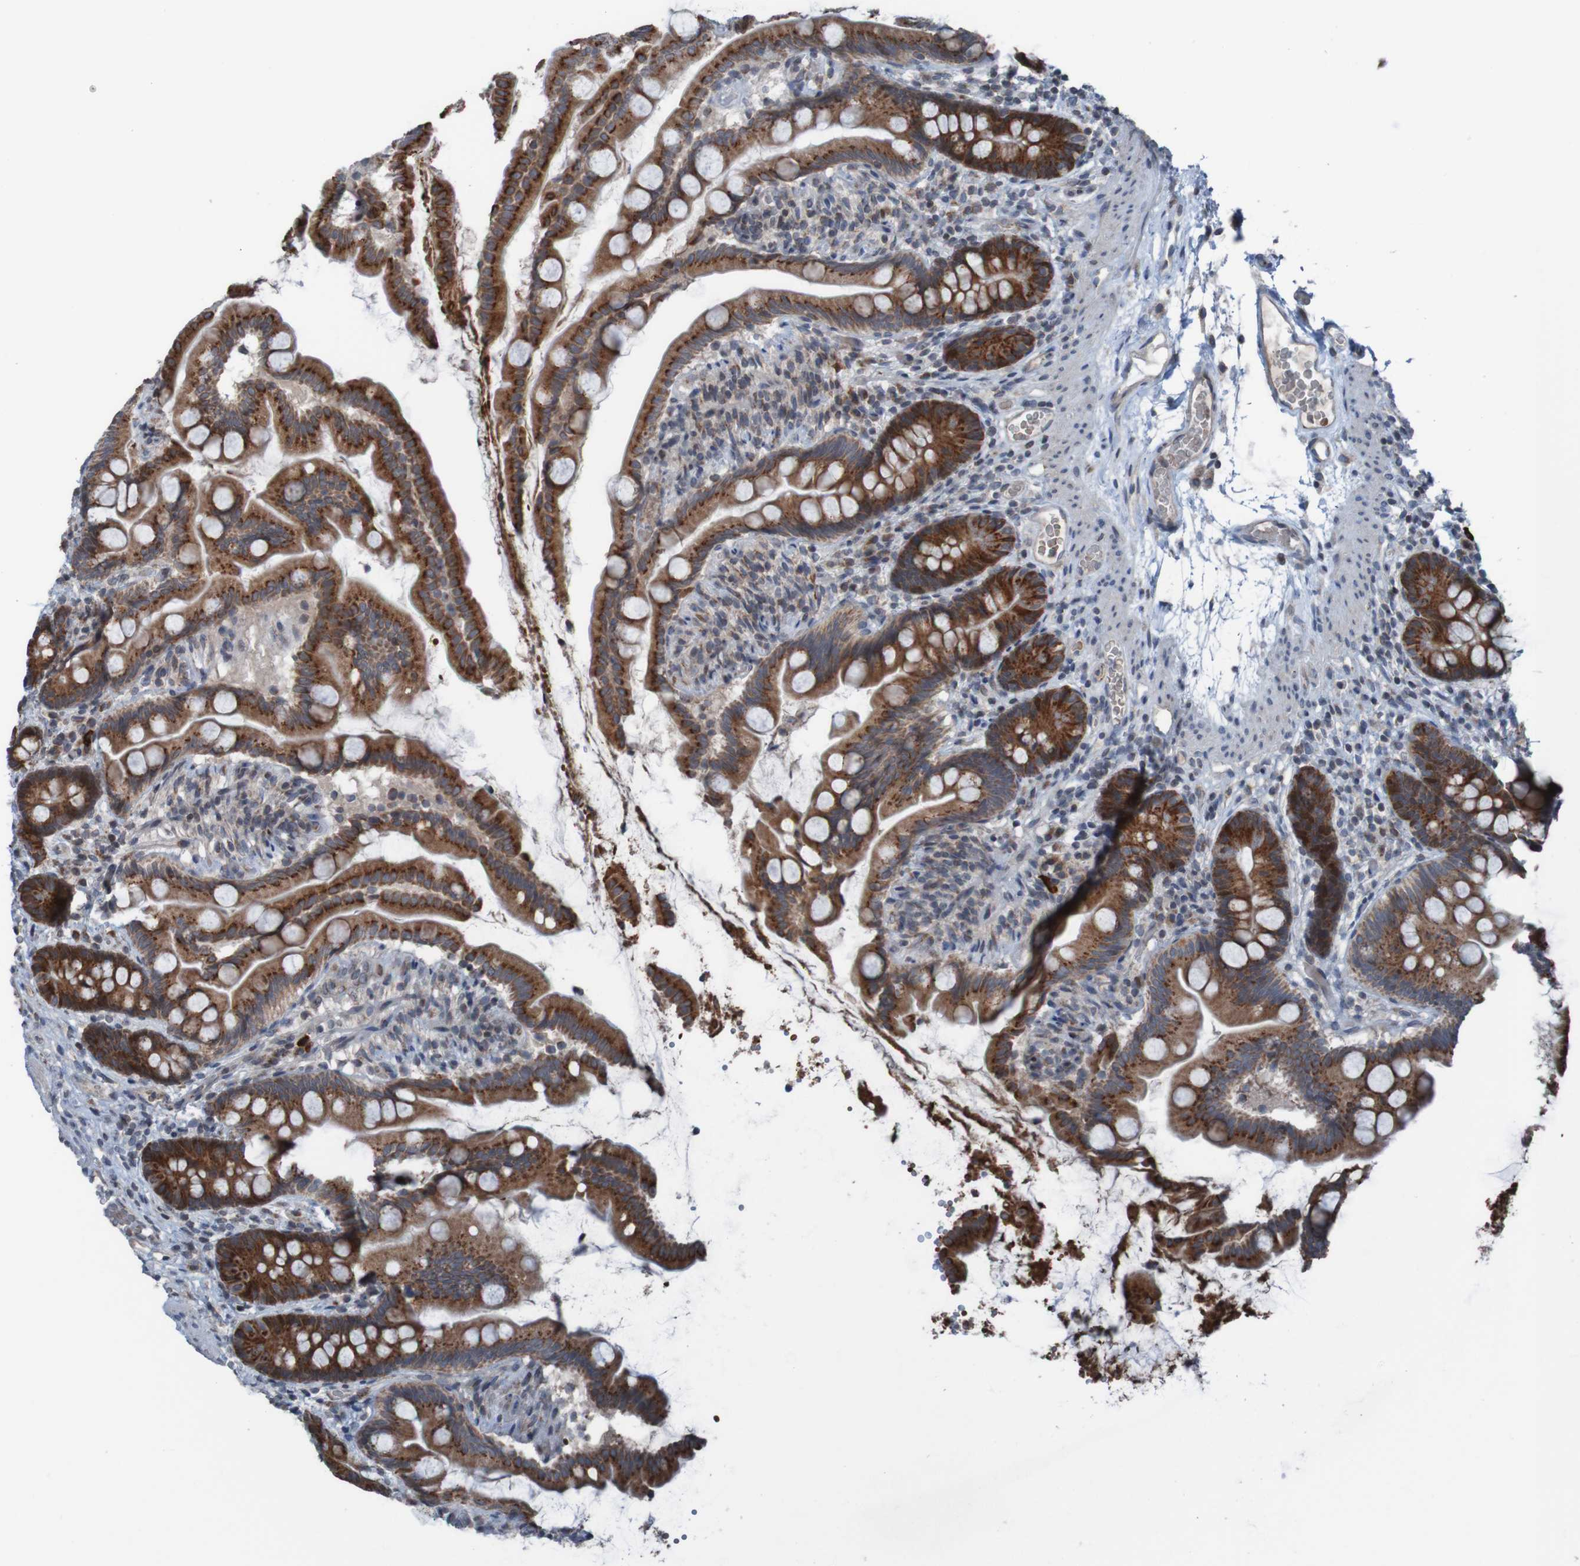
{"staining": {"intensity": "strong", "quantity": ">75%", "location": "cytoplasmic/membranous"}, "tissue": "small intestine", "cell_type": "Glandular cells", "image_type": "normal", "snomed": [{"axis": "morphology", "description": "Normal tissue, NOS"}, {"axis": "topography", "description": "Small intestine"}], "caption": "DAB immunohistochemical staining of unremarkable human small intestine shows strong cytoplasmic/membranous protein positivity in about >75% of glandular cells.", "gene": "UNG", "patient": {"sex": "female", "age": 56}}